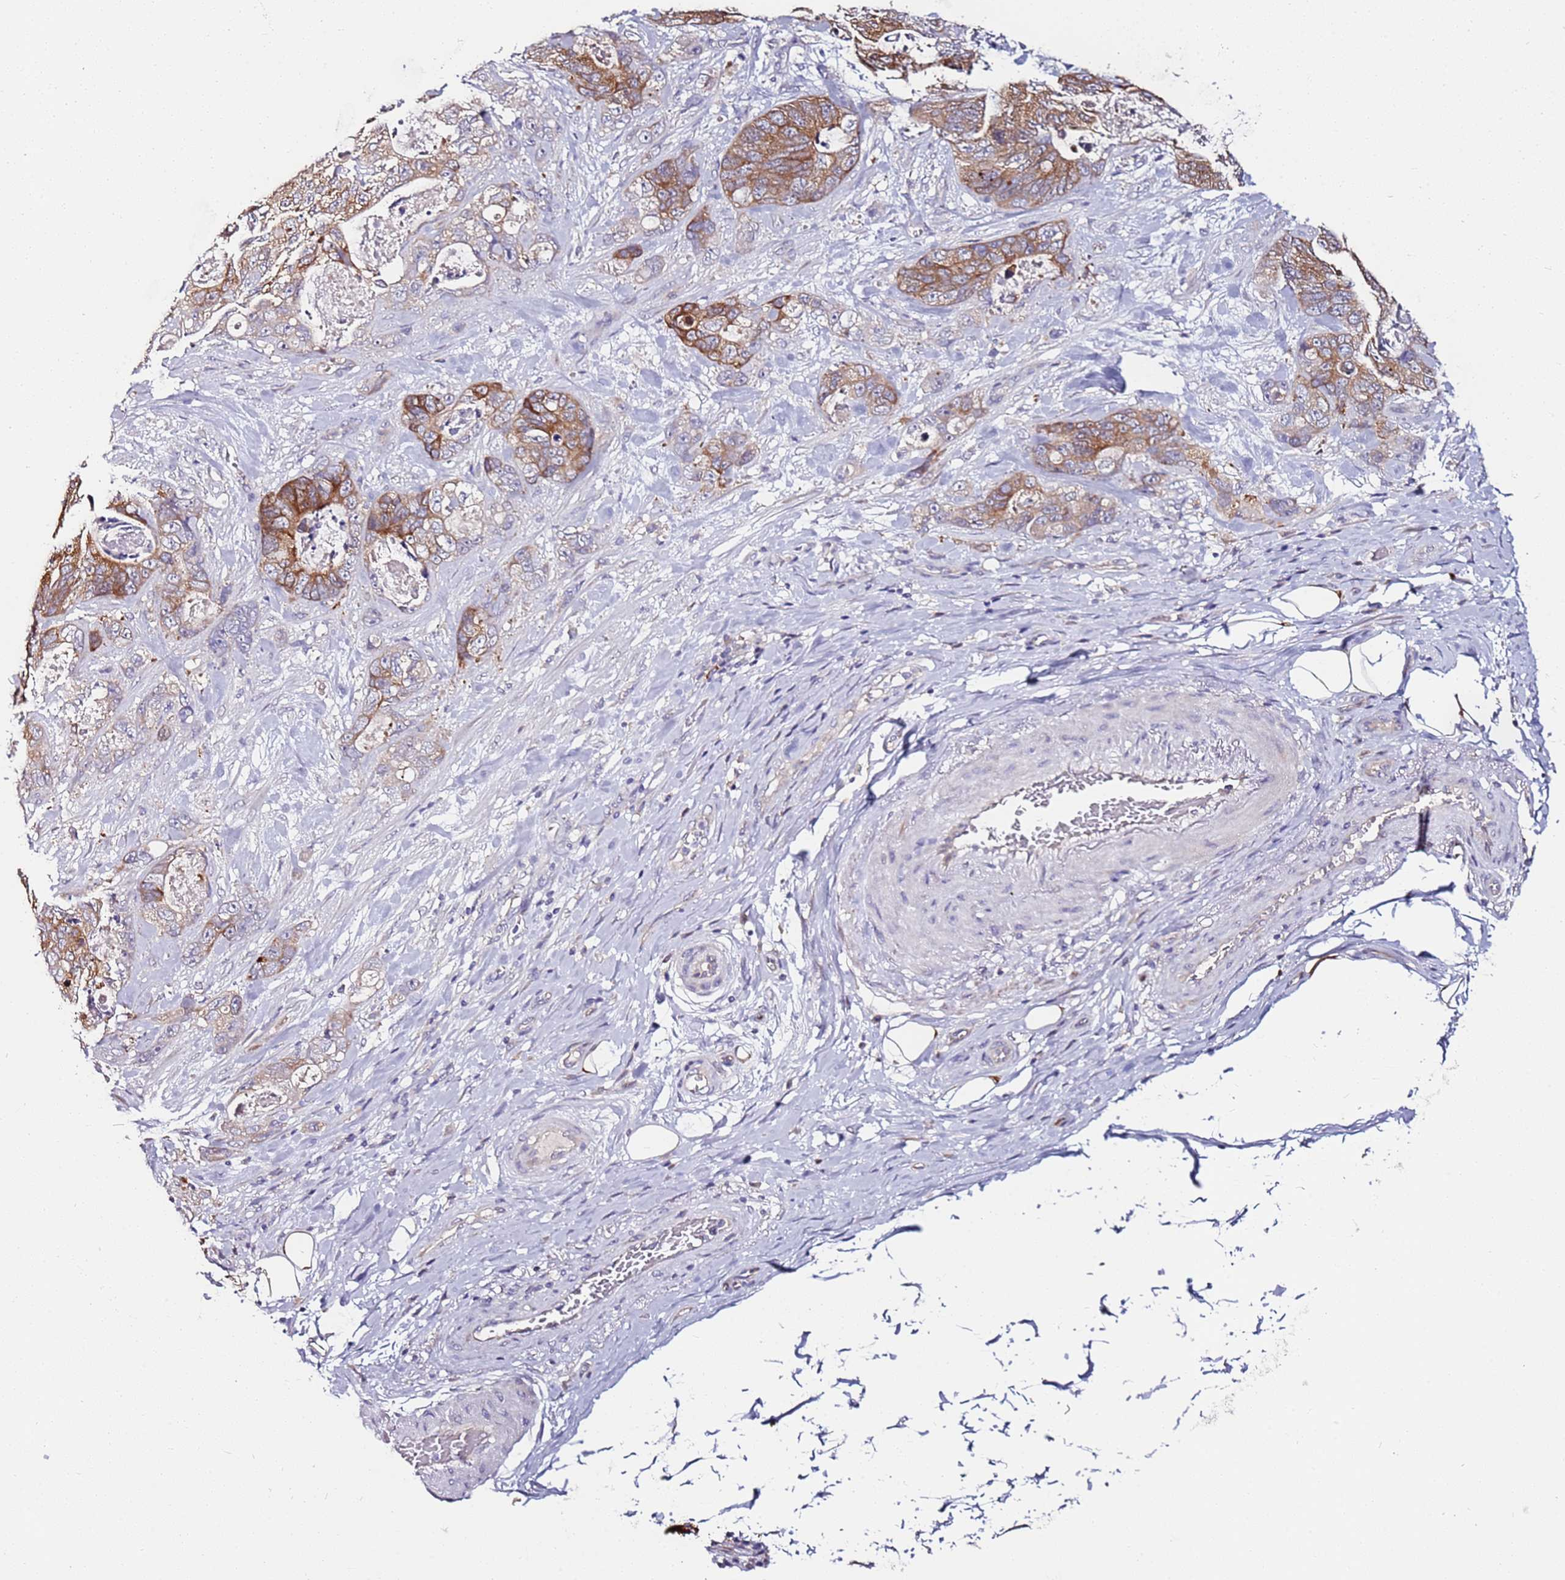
{"staining": {"intensity": "moderate", "quantity": ">75%", "location": "cytoplasmic/membranous"}, "tissue": "stomach cancer", "cell_type": "Tumor cells", "image_type": "cancer", "snomed": [{"axis": "morphology", "description": "Normal tissue, NOS"}, {"axis": "morphology", "description": "Adenocarcinoma, NOS"}, {"axis": "topography", "description": "Stomach"}], "caption": "A high-resolution micrograph shows immunohistochemistry staining of stomach cancer, which demonstrates moderate cytoplasmic/membranous positivity in approximately >75% of tumor cells.", "gene": "SRRM5", "patient": {"sex": "female", "age": 89}}